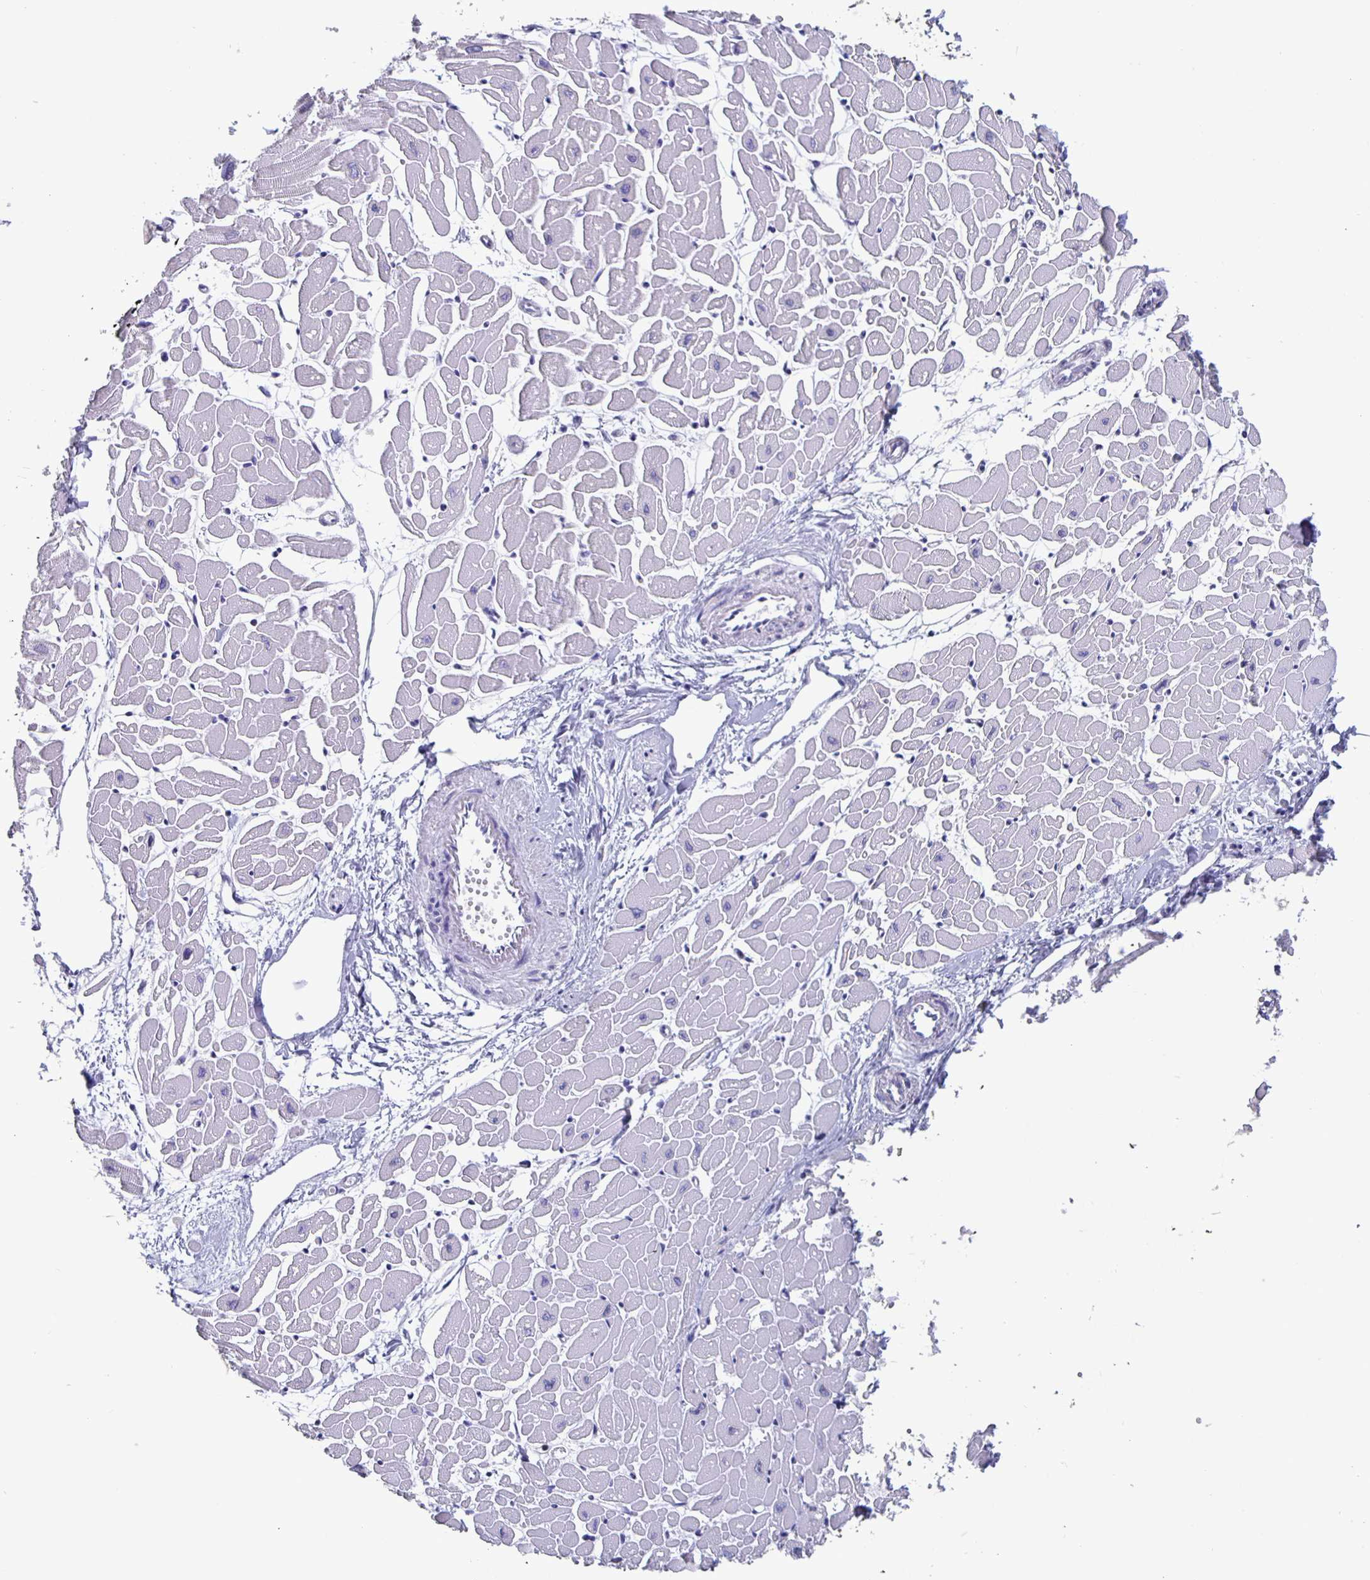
{"staining": {"intensity": "negative", "quantity": "none", "location": "none"}, "tissue": "heart muscle", "cell_type": "Cardiomyocytes", "image_type": "normal", "snomed": [{"axis": "morphology", "description": "Normal tissue, NOS"}, {"axis": "topography", "description": "Heart"}], "caption": "There is no significant positivity in cardiomyocytes of heart muscle. Nuclei are stained in blue.", "gene": "SATB2", "patient": {"sex": "male", "age": 57}}